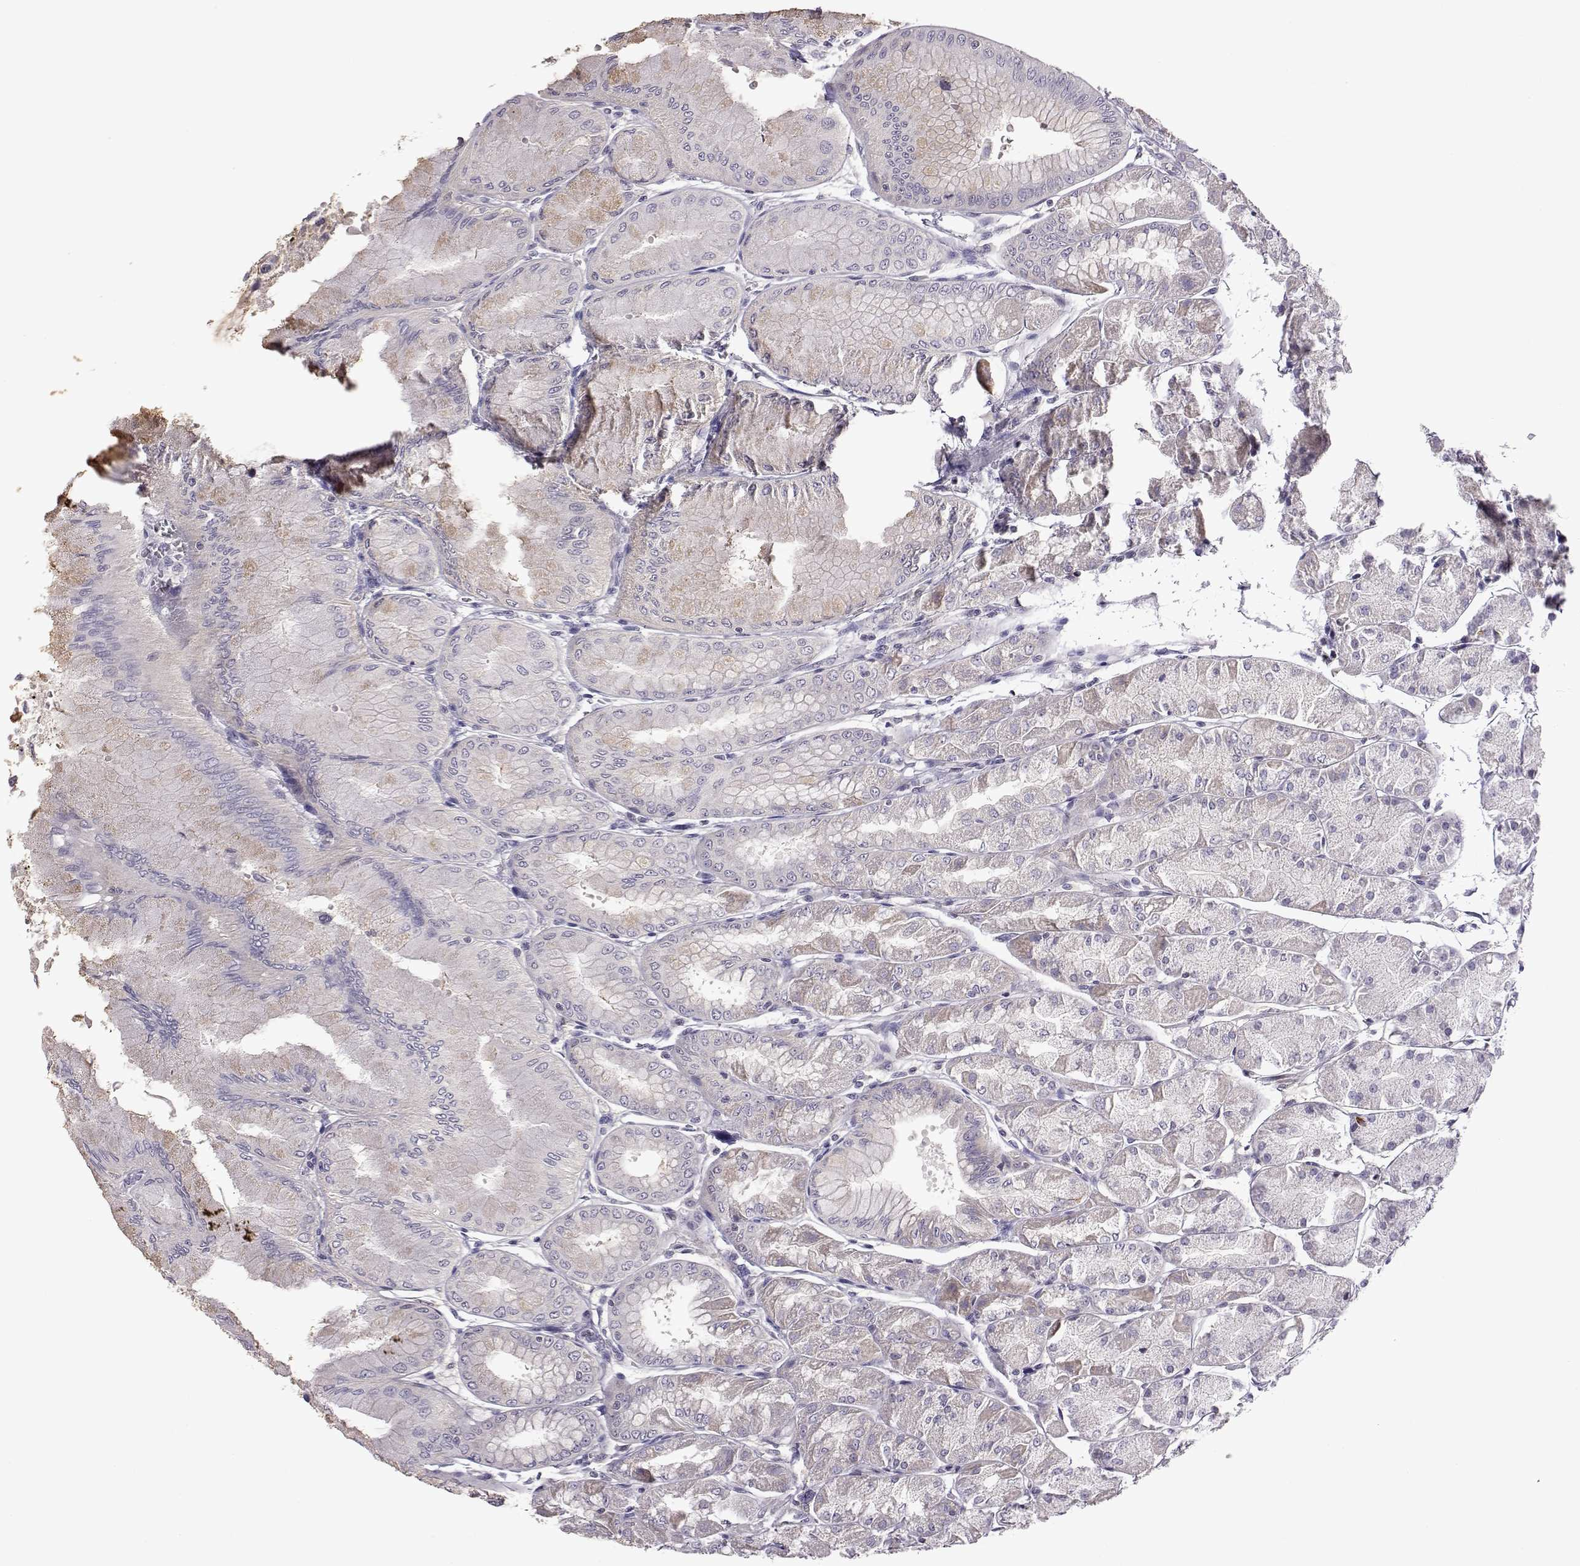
{"staining": {"intensity": "weak", "quantity": "<25%", "location": "cytoplasmic/membranous"}, "tissue": "stomach", "cell_type": "Glandular cells", "image_type": "normal", "snomed": [{"axis": "morphology", "description": "Normal tissue, NOS"}, {"axis": "topography", "description": "Stomach, upper"}], "caption": "IHC of normal stomach exhibits no staining in glandular cells. (Brightfield microscopy of DAB IHC at high magnification).", "gene": "VGF", "patient": {"sex": "male", "age": 60}}